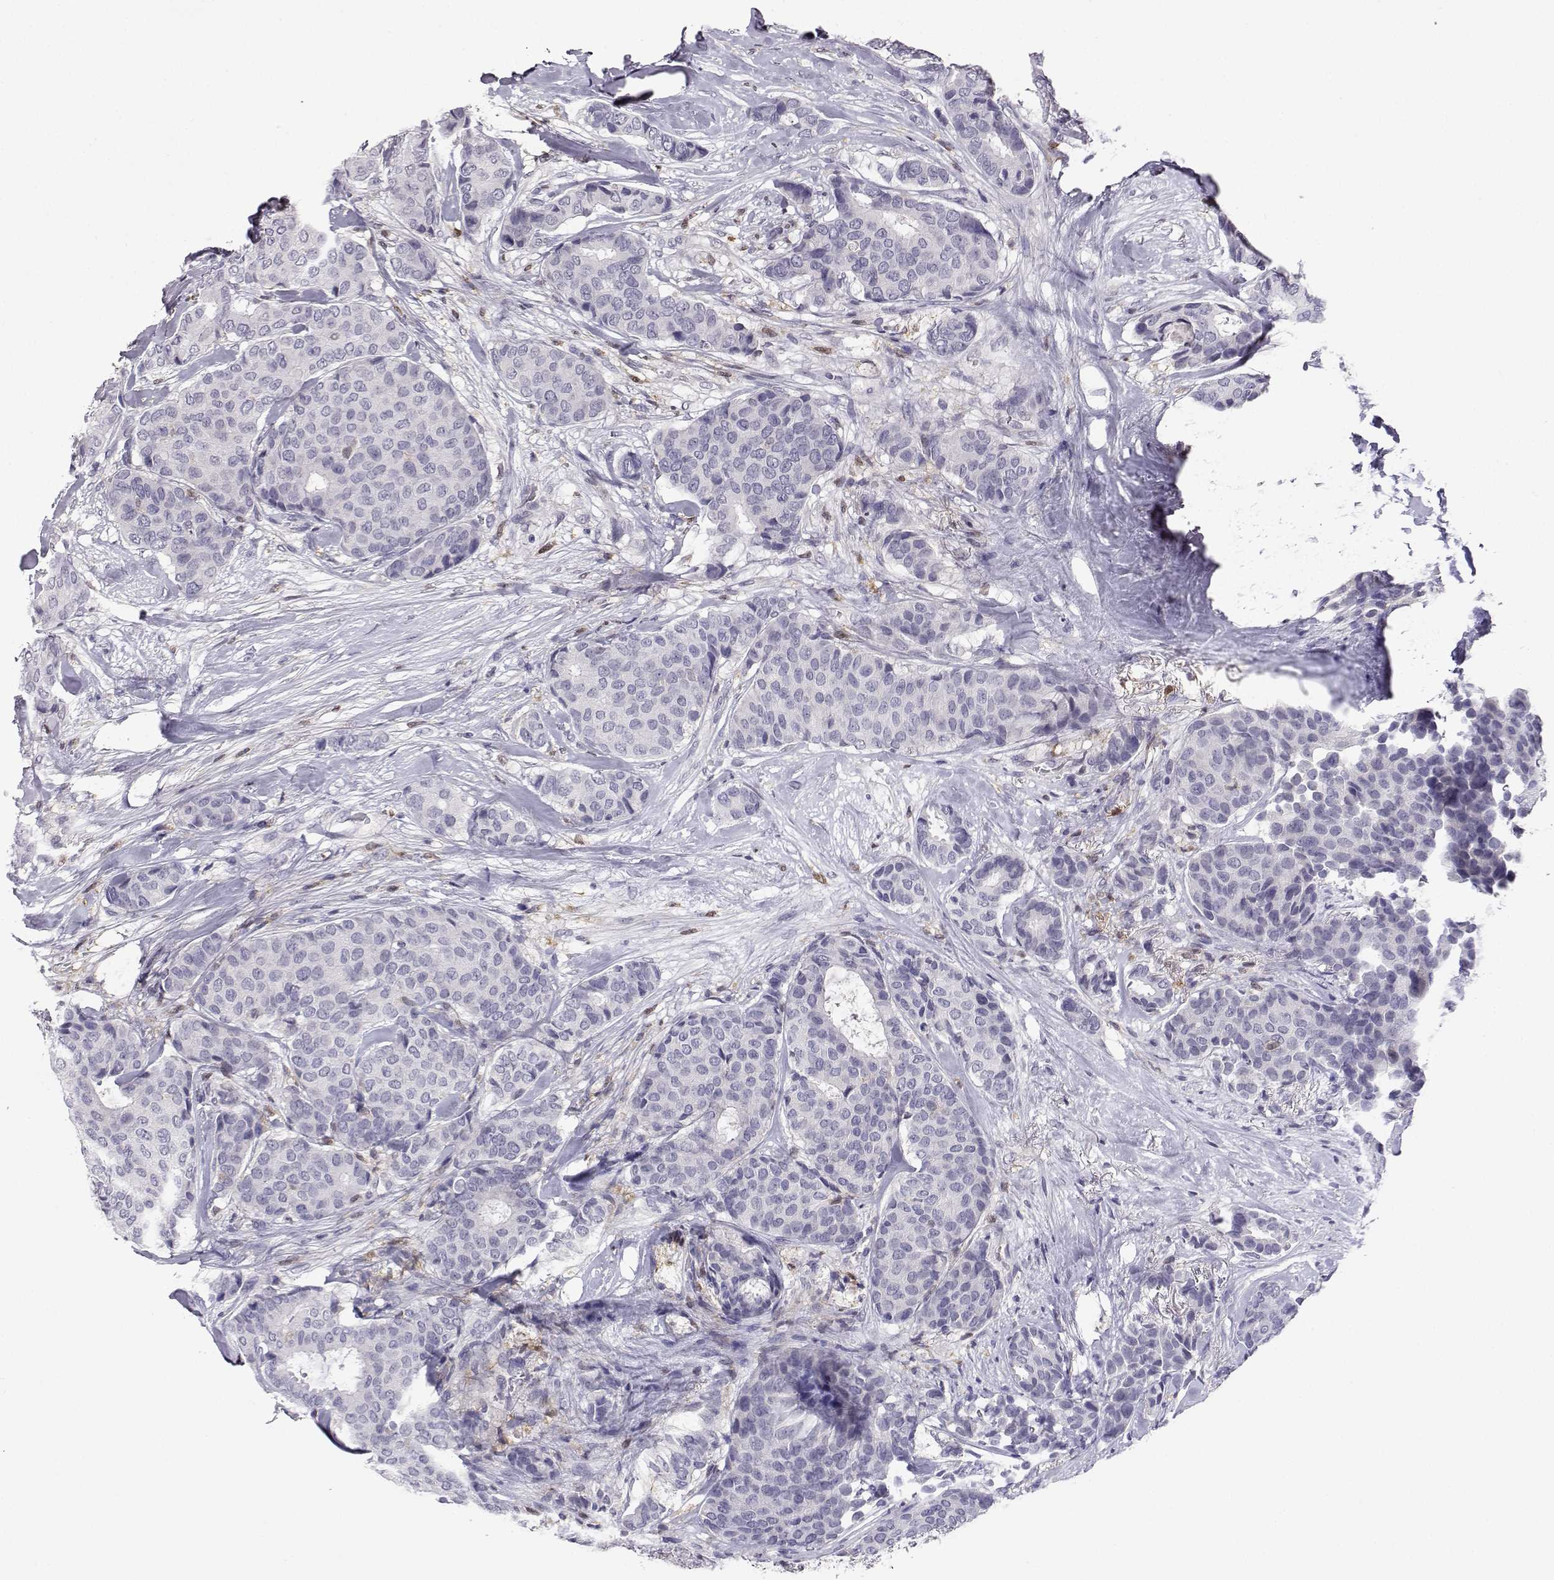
{"staining": {"intensity": "negative", "quantity": "none", "location": "none"}, "tissue": "breast cancer", "cell_type": "Tumor cells", "image_type": "cancer", "snomed": [{"axis": "morphology", "description": "Duct carcinoma"}, {"axis": "topography", "description": "Breast"}], "caption": "There is no significant staining in tumor cells of breast cancer.", "gene": "AKR1B1", "patient": {"sex": "female", "age": 75}}